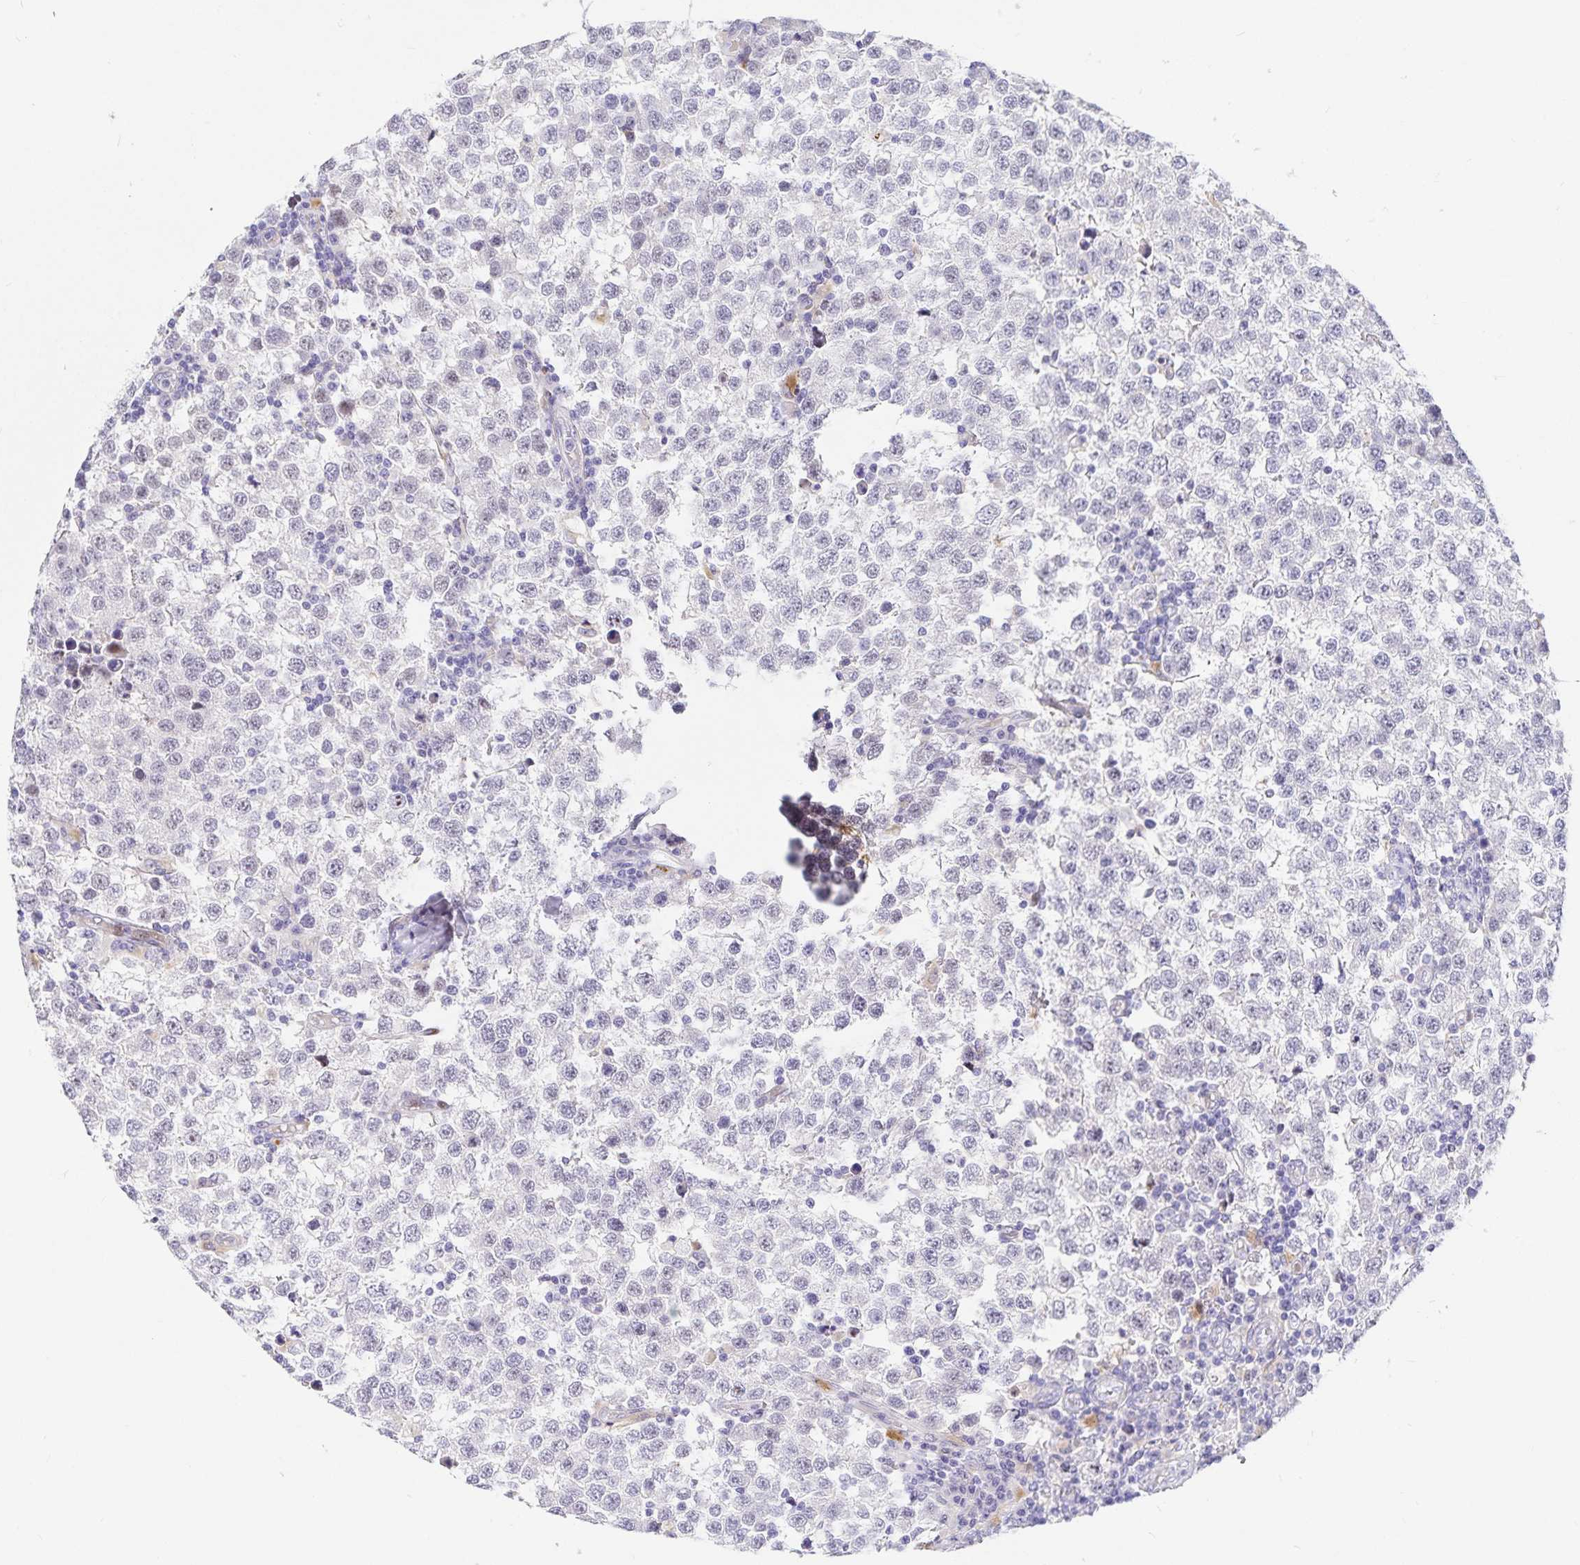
{"staining": {"intensity": "negative", "quantity": "none", "location": "none"}, "tissue": "testis cancer", "cell_type": "Tumor cells", "image_type": "cancer", "snomed": [{"axis": "morphology", "description": "Seminoma, NOS"}, {"axis": "topography", "description": "Testis"}], "caption": "High power microscopy photomicrograph of an immunohistochemistry (IHC) image of seminoma (testis), revealing no significant expression in tumor cells. The staining is performed using DAB (3,3'-diaminobenzidine) brown chromogen with nuclei counter-stained in using hematoxylin.", "gene": "KBTBD13", "patient": {"sex": "male", "age": 34}}